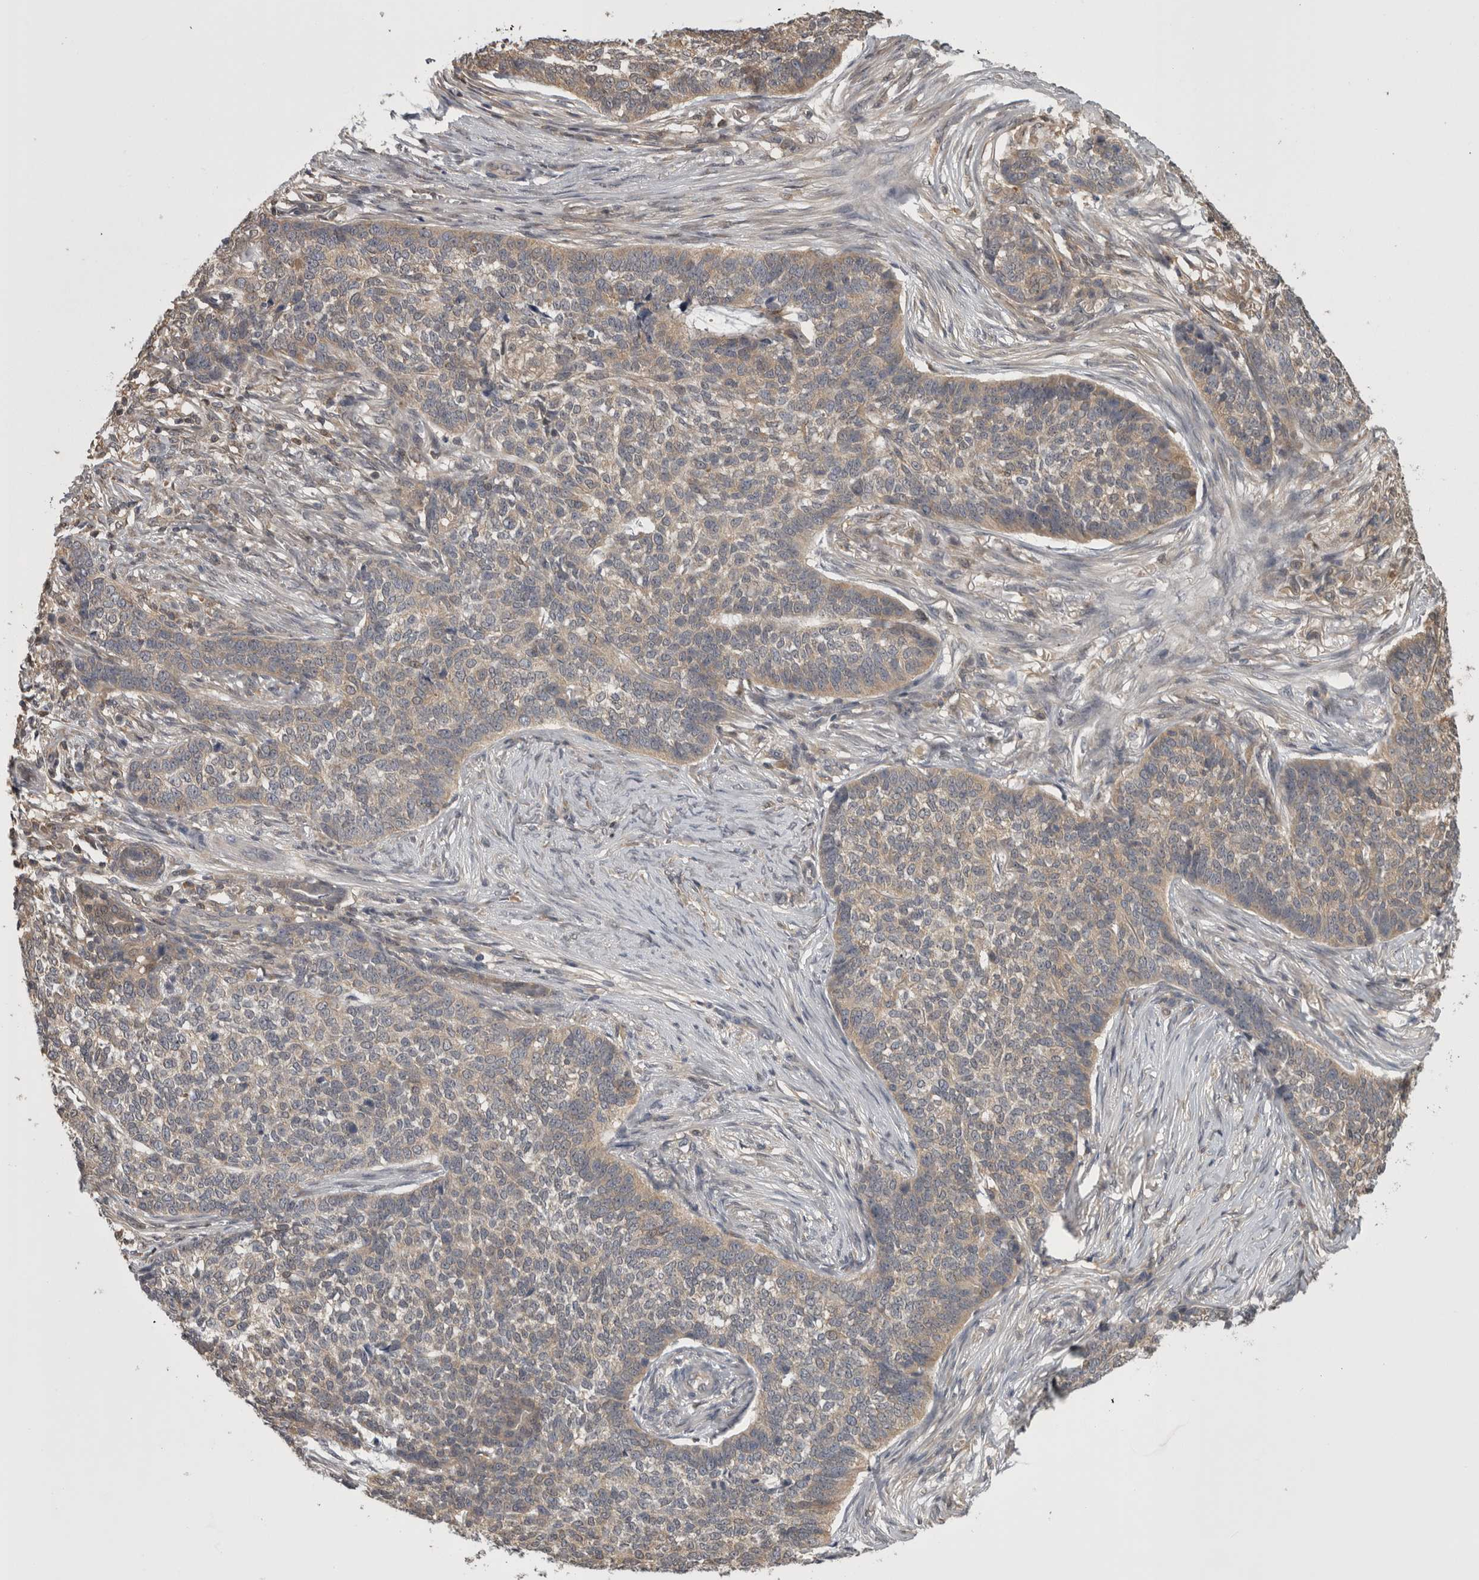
{"staining": {"intensity": "weak", "quantity": ">75%", "location": "cytoplasmic/membranous"}, "tissue": "skin cancer", "cell_type": "Tumor cells", "image_type": "cancer", "snomed": [{"axis": "morphology", "description": "Basal cell carcinoma"}, {"axis": "topography", "description": "Skin"}], "caption": "Immunohistochemistry (IHC) (DAB (3,3'-diaminobenzidine)) staining of skin cancer exhibits weak cytoplasmic/membranous protein expression in approximately >75% of tumor cells.", "gene": "APRT", "patient": {"sex": "male", "age": 85}}